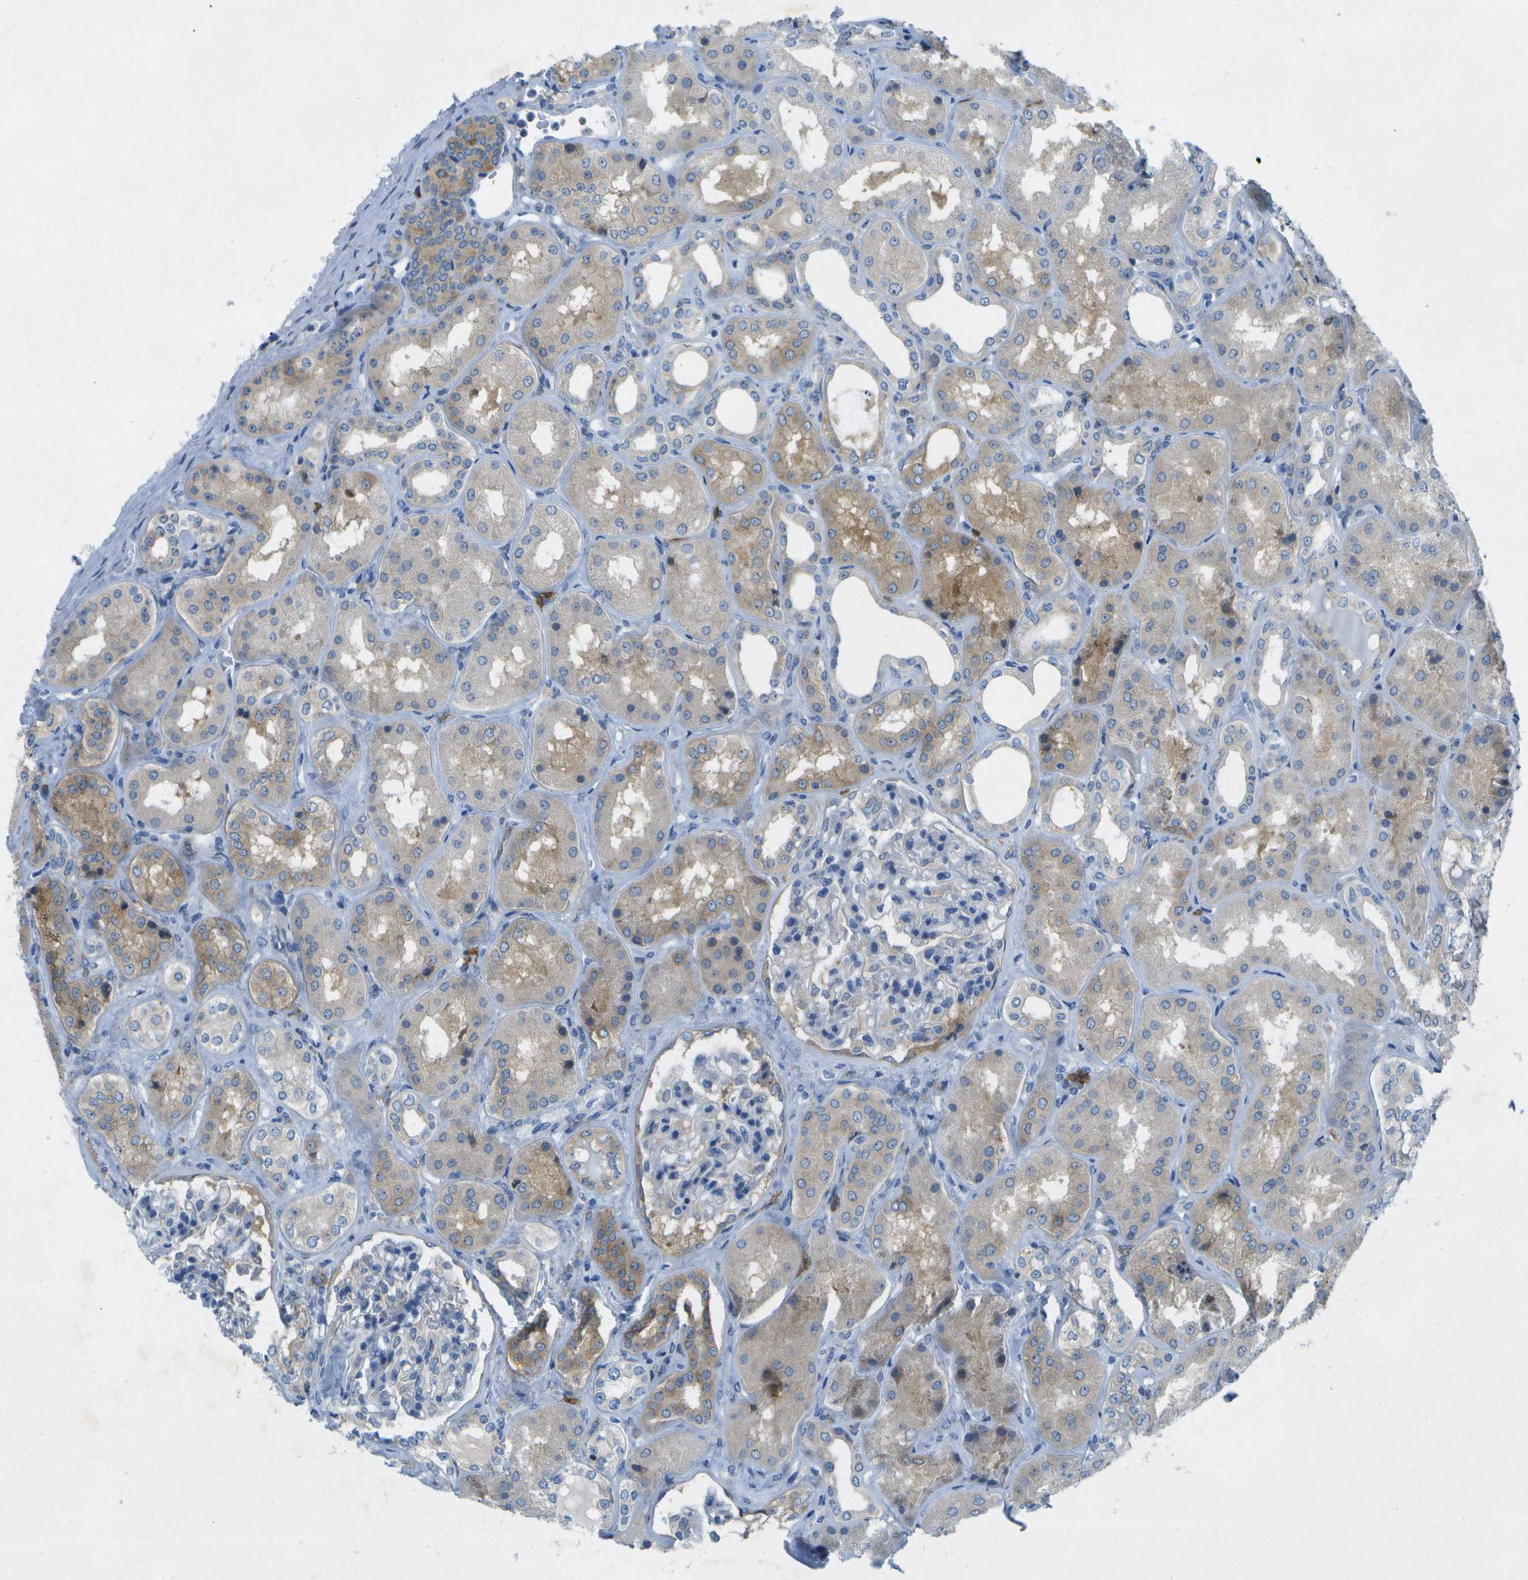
{"staining": {"intensity": "weak", "quantity": "<25%", "location": "cytoplasmic/membranous"}, "tissue": "kidney", "cell_type": "Cells in glomeruli", "image_type": "normal", "snomed": [{"axis": "morphology", "description": "Normal tissue, NOS"}, {"axis": "topography", "description": "Kidney"}], "caption": "Cells in glomeruli show no significant protein positivity in benign kidney. (DAB (3,3'-diaminobenzidine) immunohistochemistry, high magnification).", "gene": "WNK2", "patient": {"sex": "female", "age": 56}}